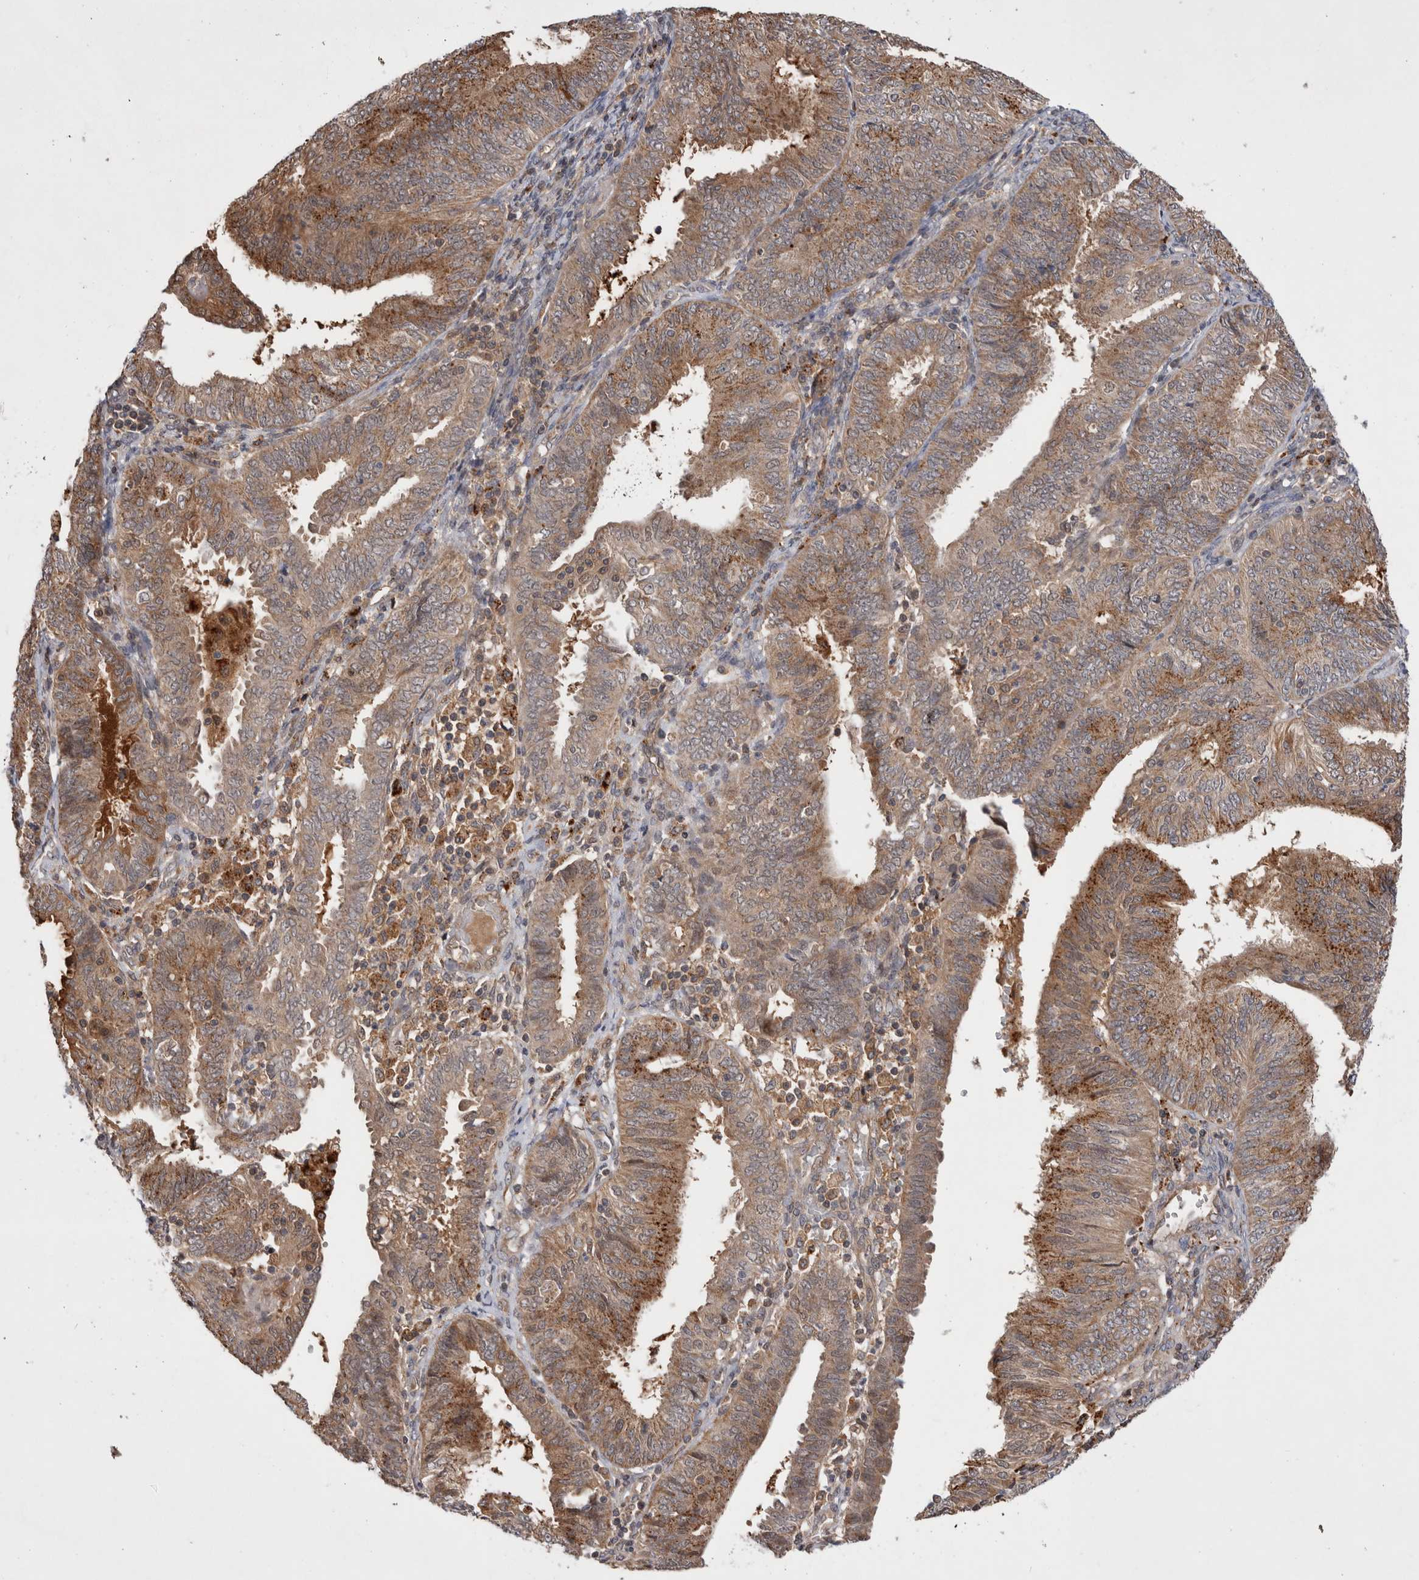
{"staining": {"intensity": "moderate", "quantity": ">75%", "location": "cytoplasmic/membranous"}, "tissue": "endometrial cancer", "cell_type": "Tumor cells", "image_type": "cancer", "snomed": [{"axis": "morphology", "description": "Adenocarcinoma, NOS"}, {"axis": "topography", "description": "Endometrium"}], "caption": "A brown stain highlights moderate cytoplasmic/membranous expression of a protein in endometrial cancer tumor cells.", "gene": "MRPL37", "patient": {"sex": "female", "age": 58}}